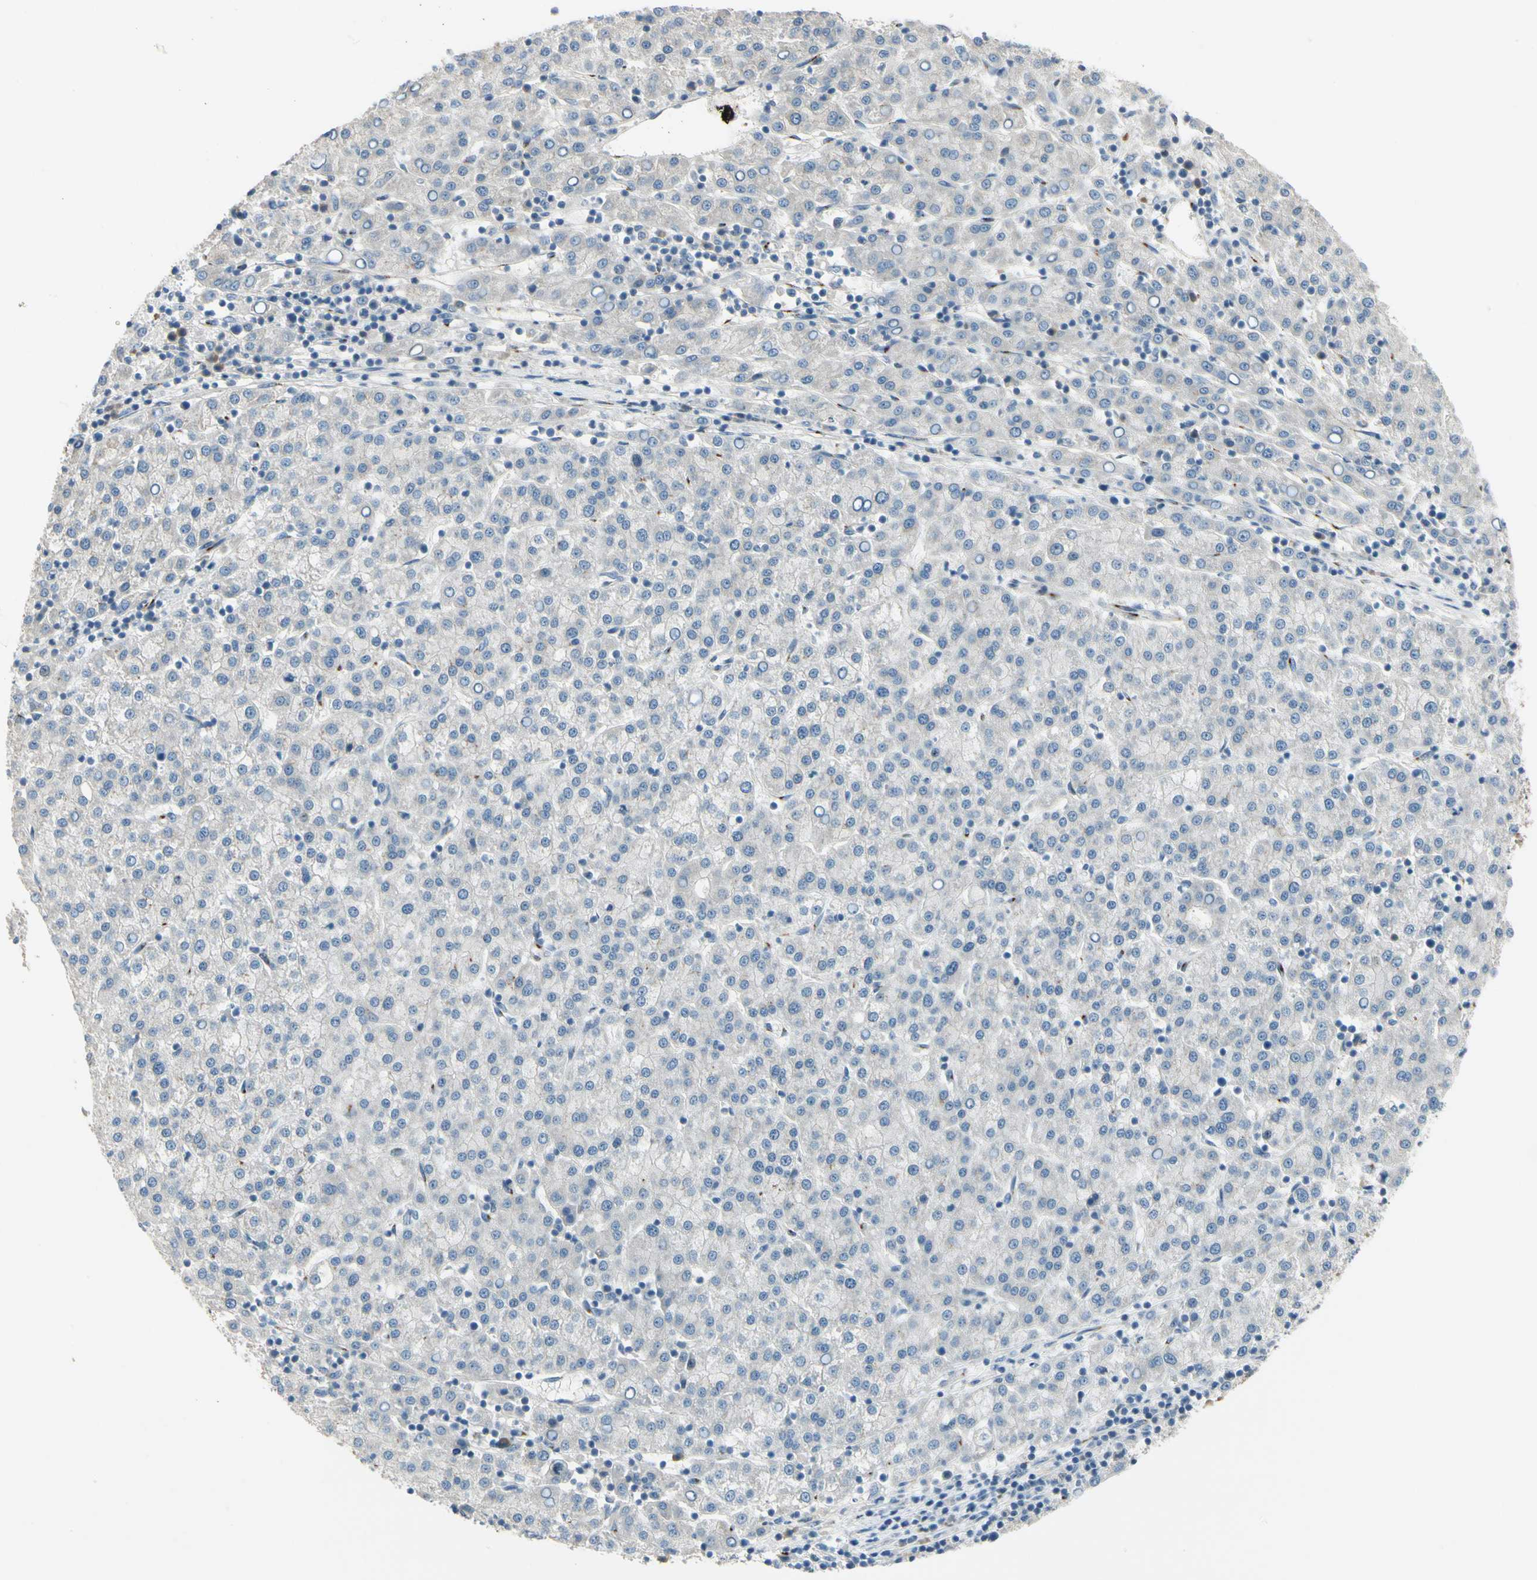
{"staining": {"intensity": "negative", "quantity": "none", "location": "none"}, "tissue": "liver cancer", "cell_type": "Tumor cells", "image_type": "cancer", "snomed": [{"axis": "morphology", "description": "Carcinoma, Hepatocellular, NOS"}, {"axis": "topography", "description": "Liver"}], "caption": "There is no significant staining in tumor cells of liver cancer (hepatocellular carcinoma).", "gene": "MANSC1", "patient": {"sex": "female", "age": 58}}